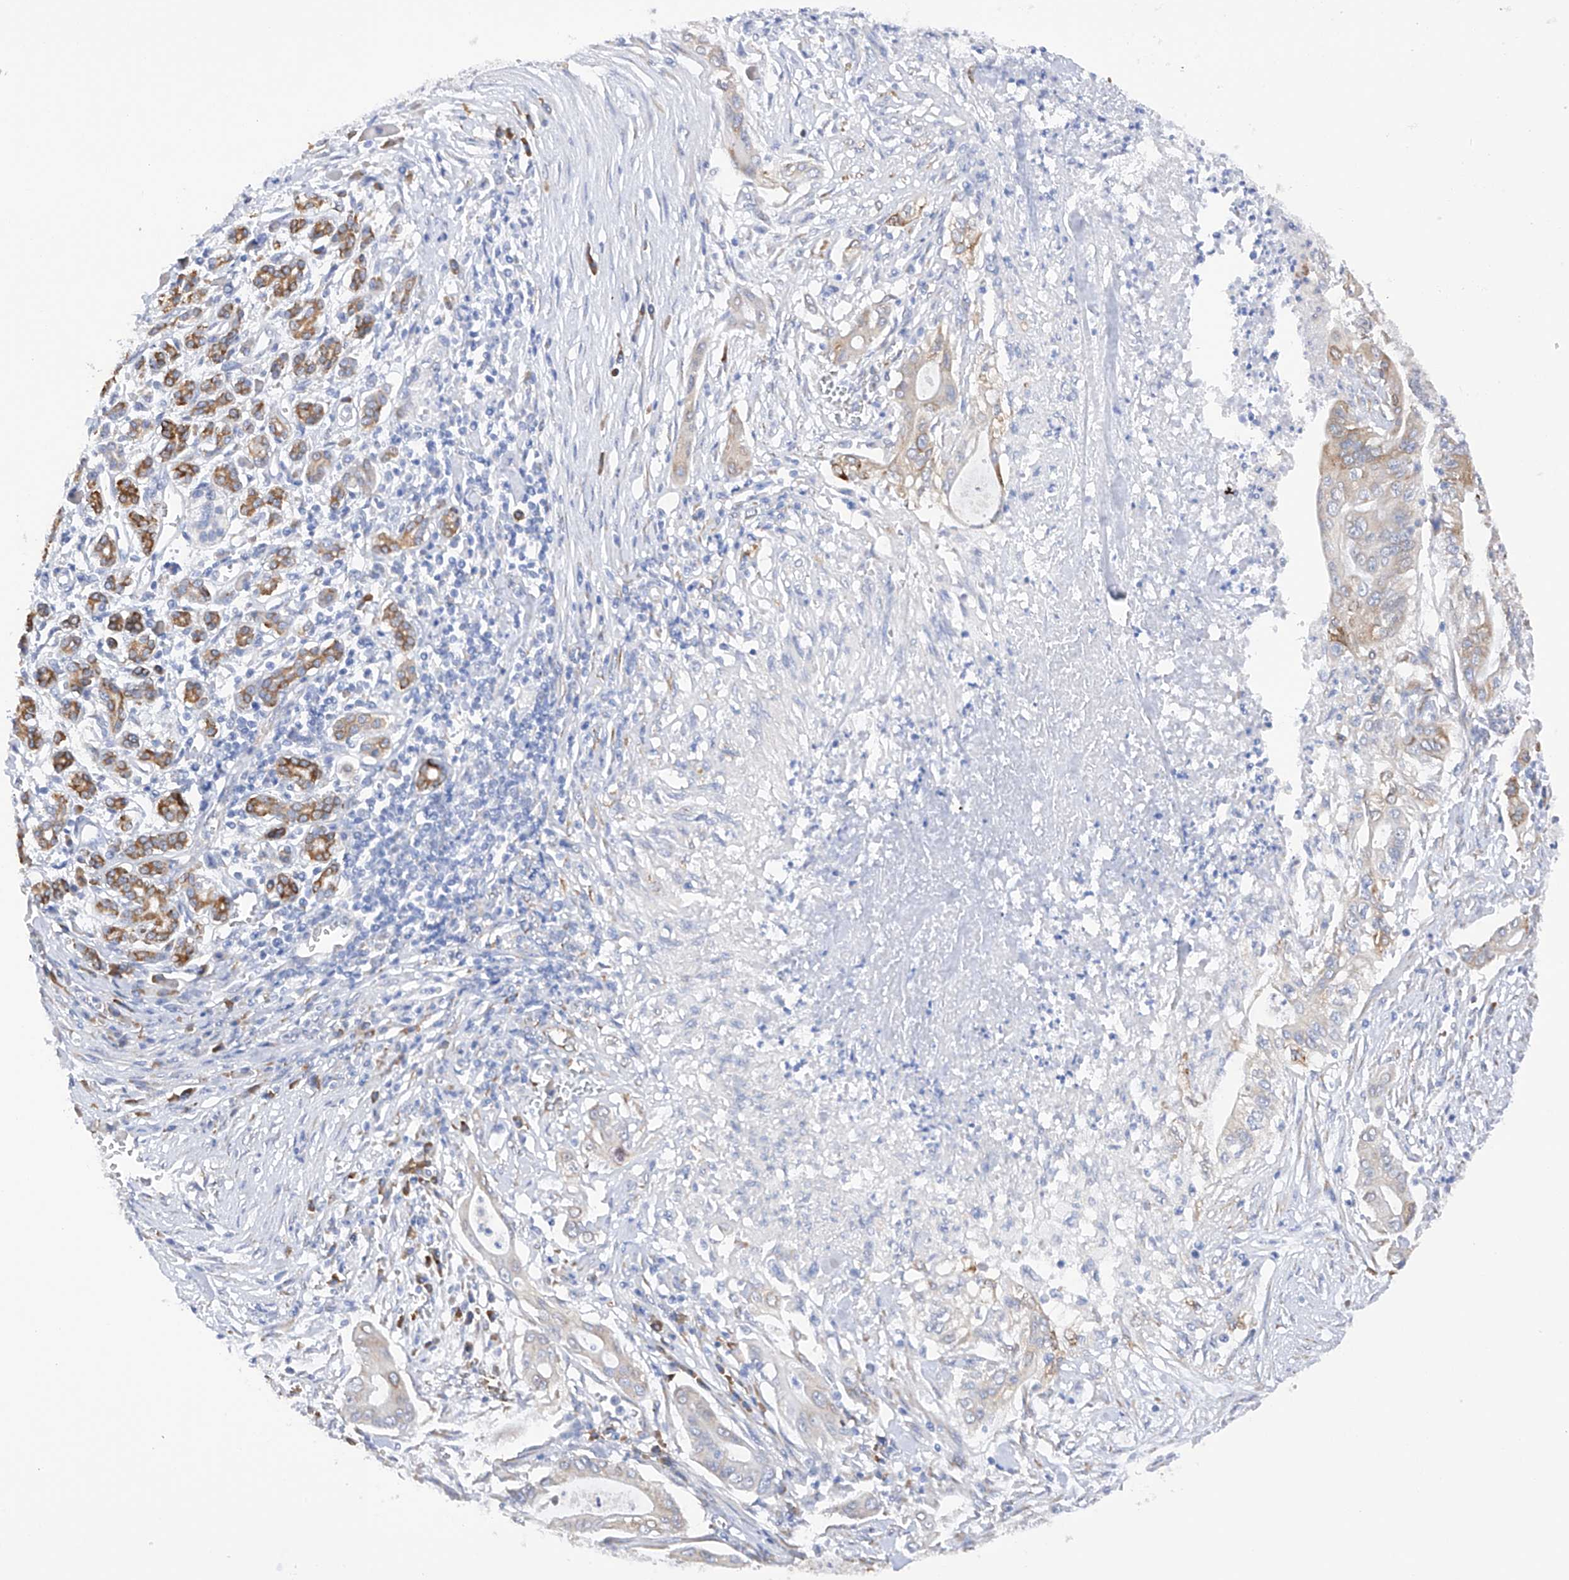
{"staining": {"intensity": "weak", "quantity": "<25%", "location": "cytoplasmic/membranous"}, "tissue": "pancreatic cancer", "cell_type": "Tumor cells", "image_type": "cancer", "snomed": [{"axis": "morphology", "description": "Adenocarcinoma, NOS"}, {"axis": "topography", "description": "Pancreas"}], "caption": "This is a image of immunohistochemistry staining of pancreatic cancer, which shows no staining in tumor cells.", "gene": "PDIA5", "patient": {"sex": "male", "age": 58}}